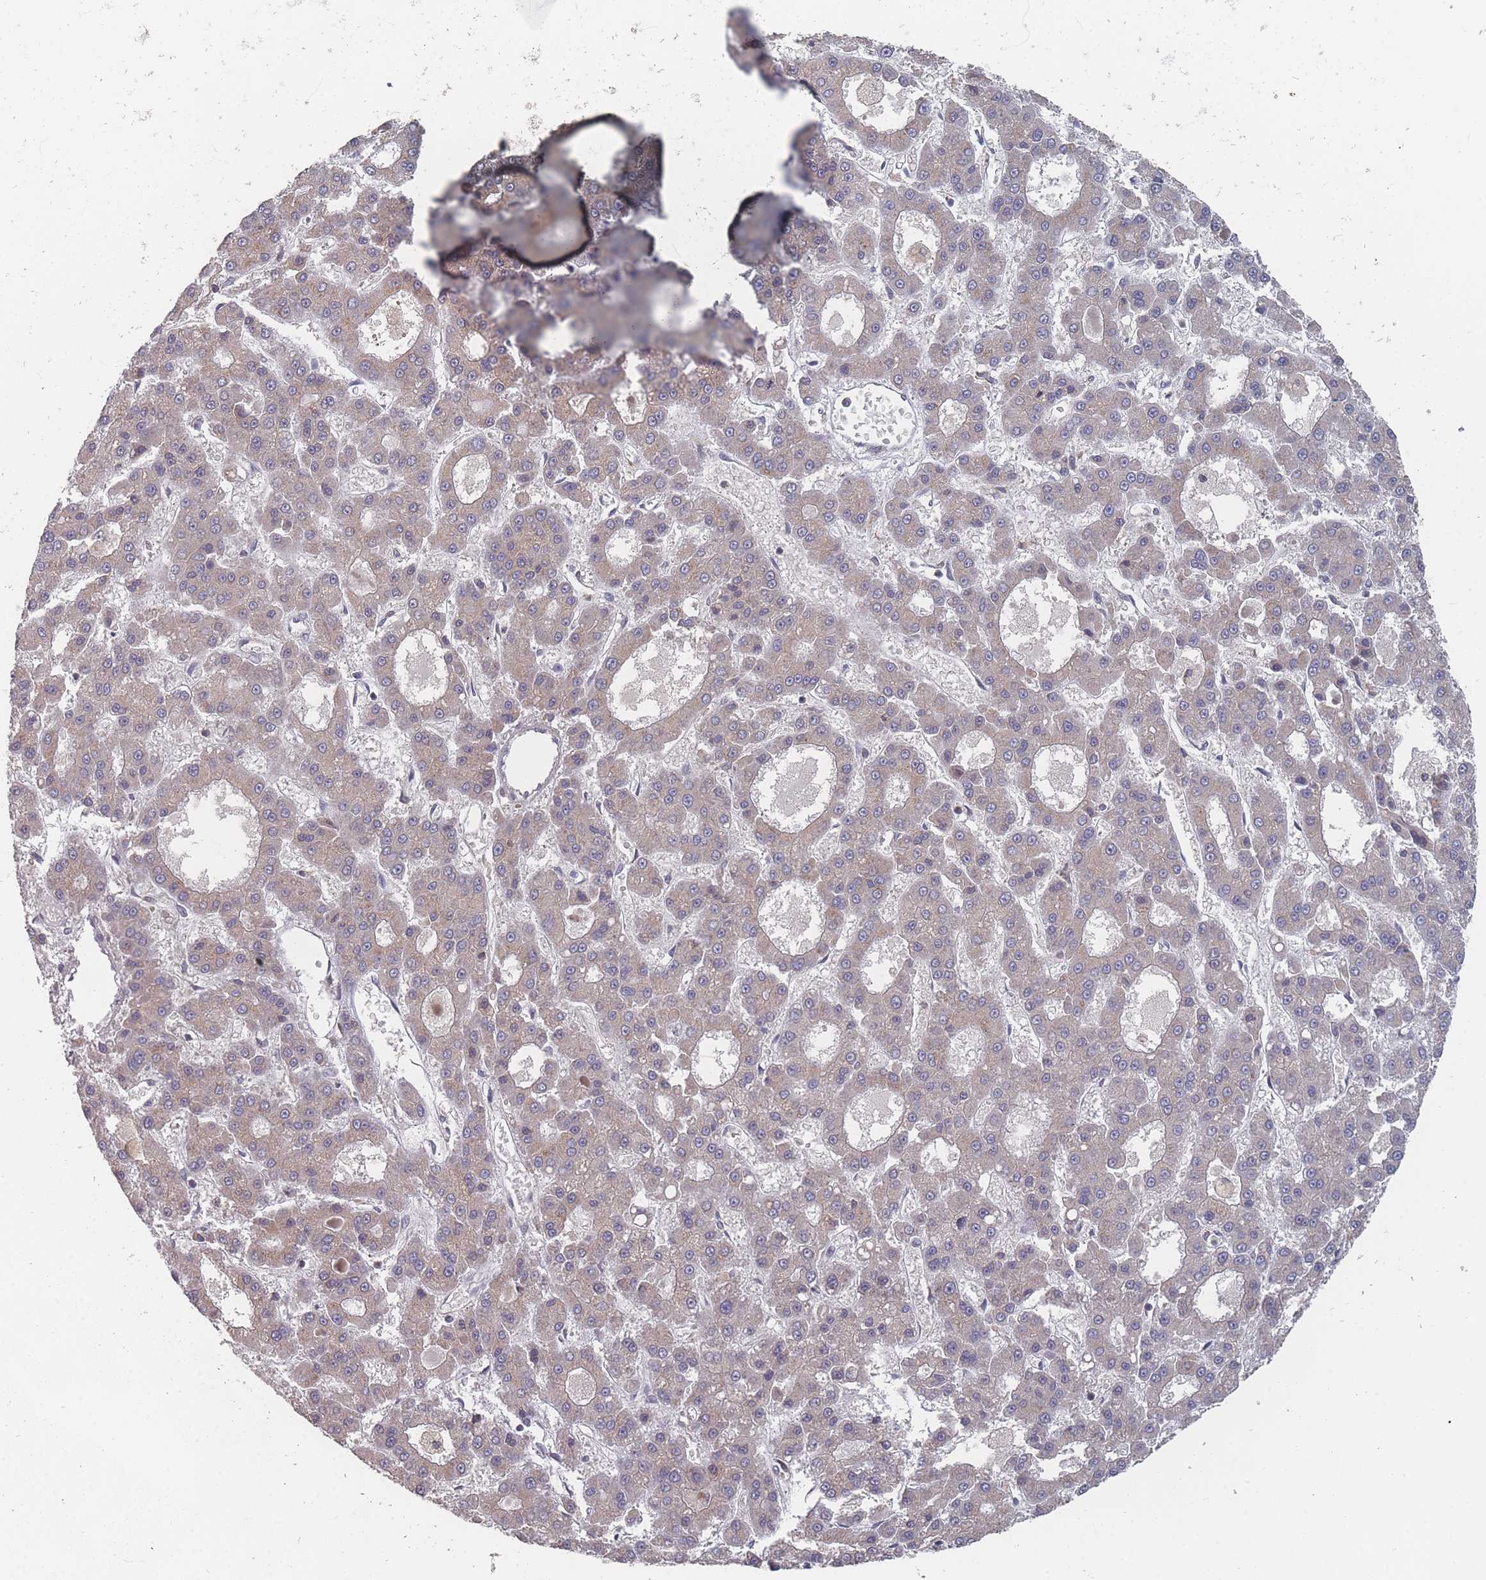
{"staining": {"intensity": "weak", "quantity": "<25%", "location": "cytoplasmic/membranous"}, "tissue": "liver cancer", "cell_type": "Tumor cells", "image_type": "cancer", "snomed": [{"axis": "morphology", "description": "Carcinoma, Hepatocellular, NOS"}, {"axis": "topography", "description": "Liver"}], "caption": "Immunohistochemistry (IHC) histopathology image of human hepatocellular carcinoma (liver) stained for a protein (brown), which displays no positivity in tumor cells.", "gene": "TBC1D25", "patient": {"sex": "male", "age": 70}}